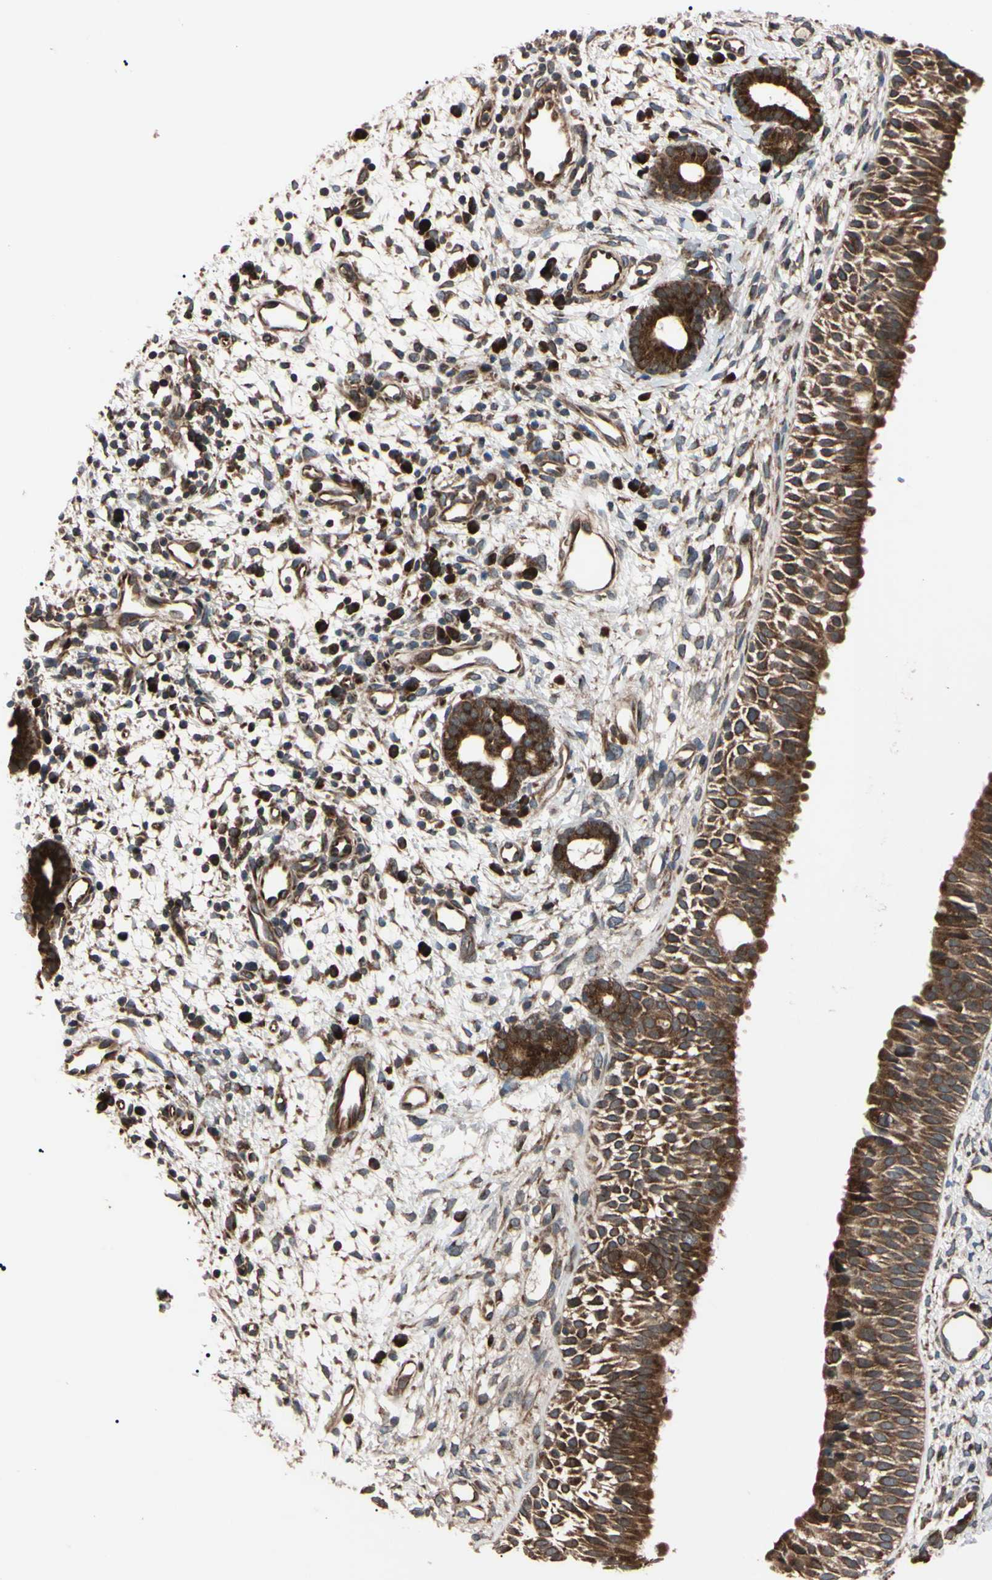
{"staining": {"intensity": "strong", "quantity": ">75%", "location": "cytoplasmic/membranous"}, "tissue": "nasopharynx", "cell_type": "Respiratory epithelial cells", "image_type": "normal", "snomed": [{"axis": "morphology", "description": "Normal tissue, NOS"}, {"axis": "topography", "description": "Nasopharynx"}], "caption": "High-magnification brightfield microscopy of normal nasopharynx stained with DAB (3,3'-diaminobenzidine) (brown) and counterstained with hematoxylin (blue). respiratory epithelial cells exhibit strong cytoplasmic/membranous staining is identified in approximately>75% of cells.", "gene": "GUCY1B1", "patient": {"sex": "male", "age": 22}}